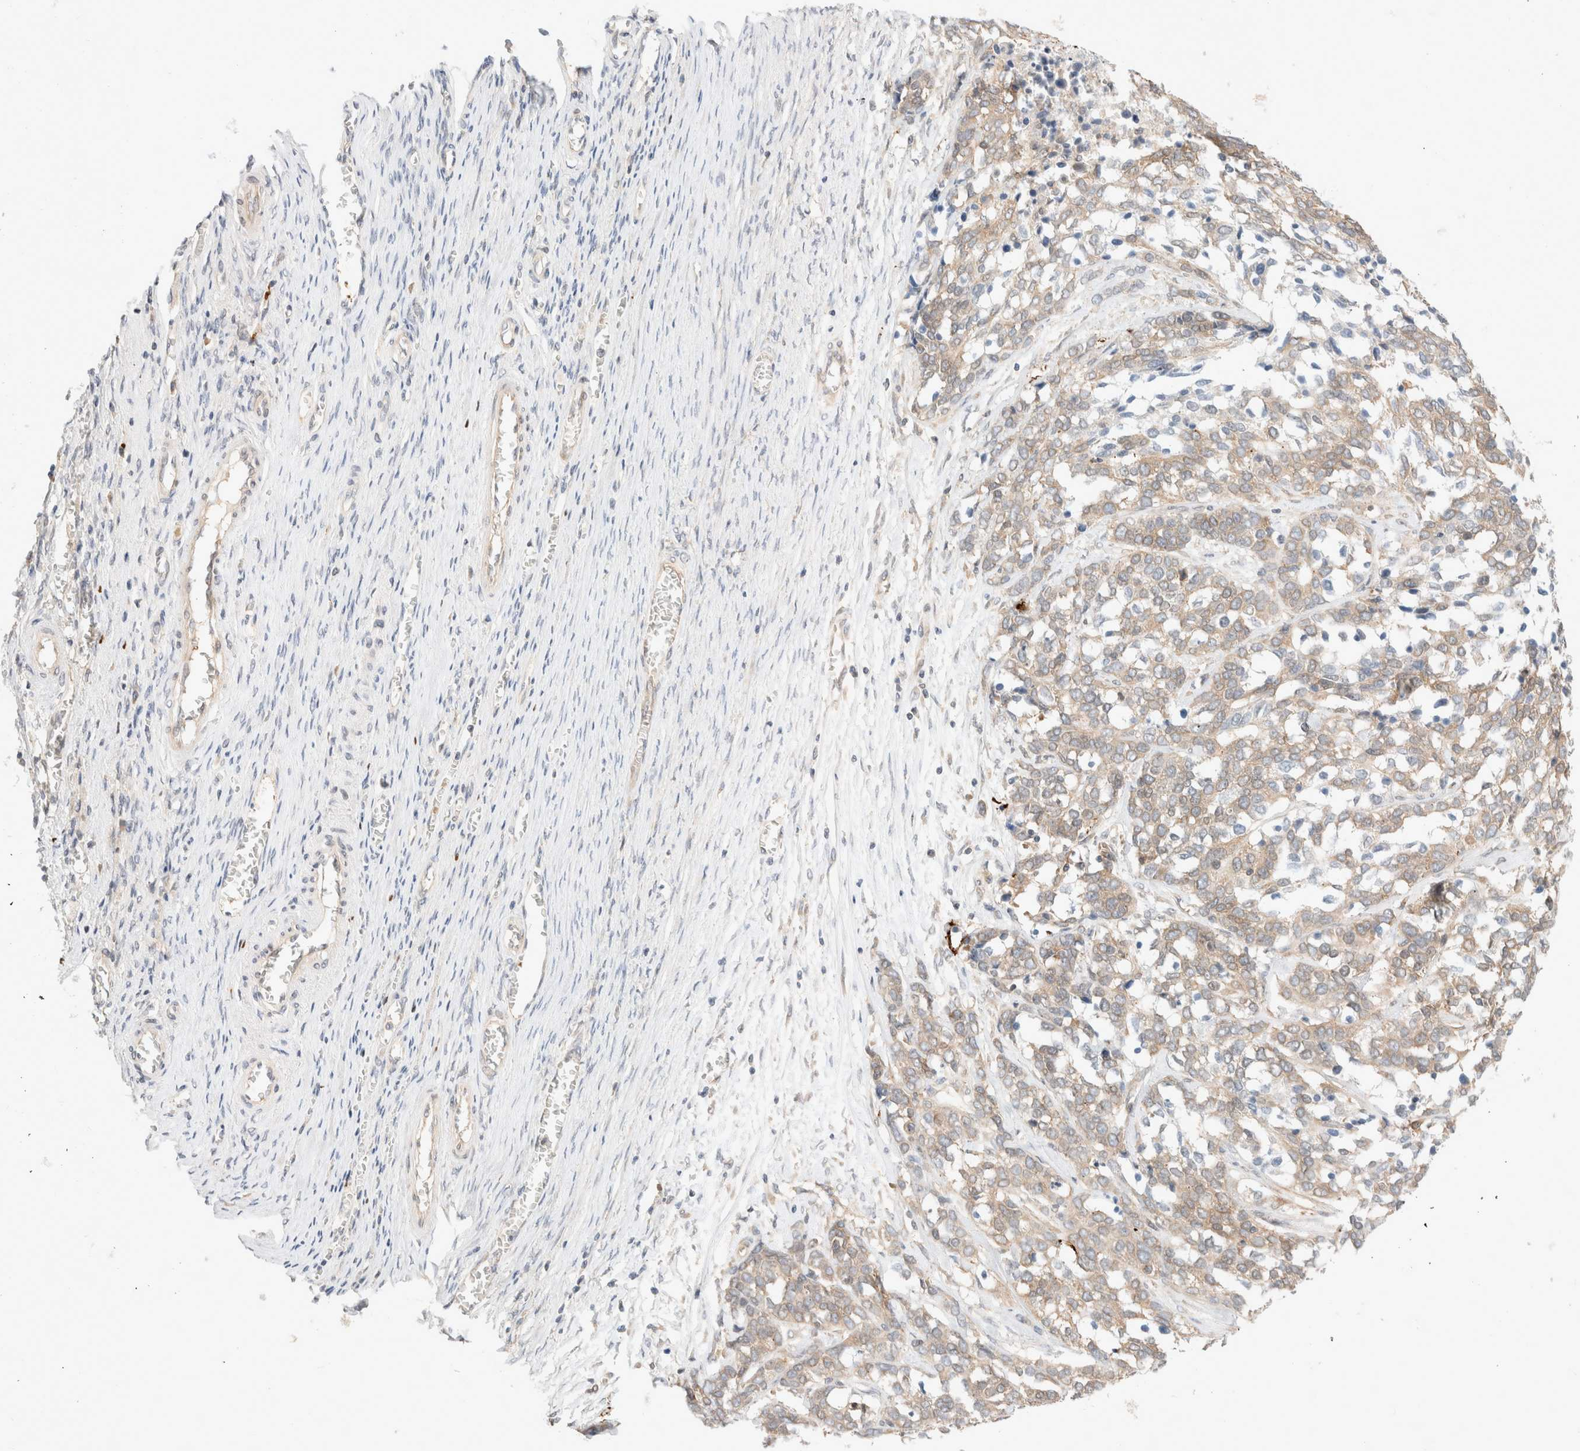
{"staining": {"intensity": "weak", "quantity": ">75%", "location": "cytoplasmic/membranous"}, "tissue": "ovarian cancer", "cell_type": "Tumor cells", "image_type": "cancer", "snomed": [{"axis": "morphology", "description": "Cystadenocarcinoma, serous, NOS"}, {"axis": "topography", "description": "Ovary"}], "caption": "Immunohistochemistry (IHC) micrograph of neoplastic tissue: human ovarian cancer (serous cystadenocarcinoma) stained using immunohistochemistry (IHC) reveals low levels of weak protein expression localized specifically in the cytoplasmic/membranous of tumor cells, appearing as a cytoplasmic/membranous brown color.", "gene": "MARK3", "patient": {"sex": "female", "age": 44}}